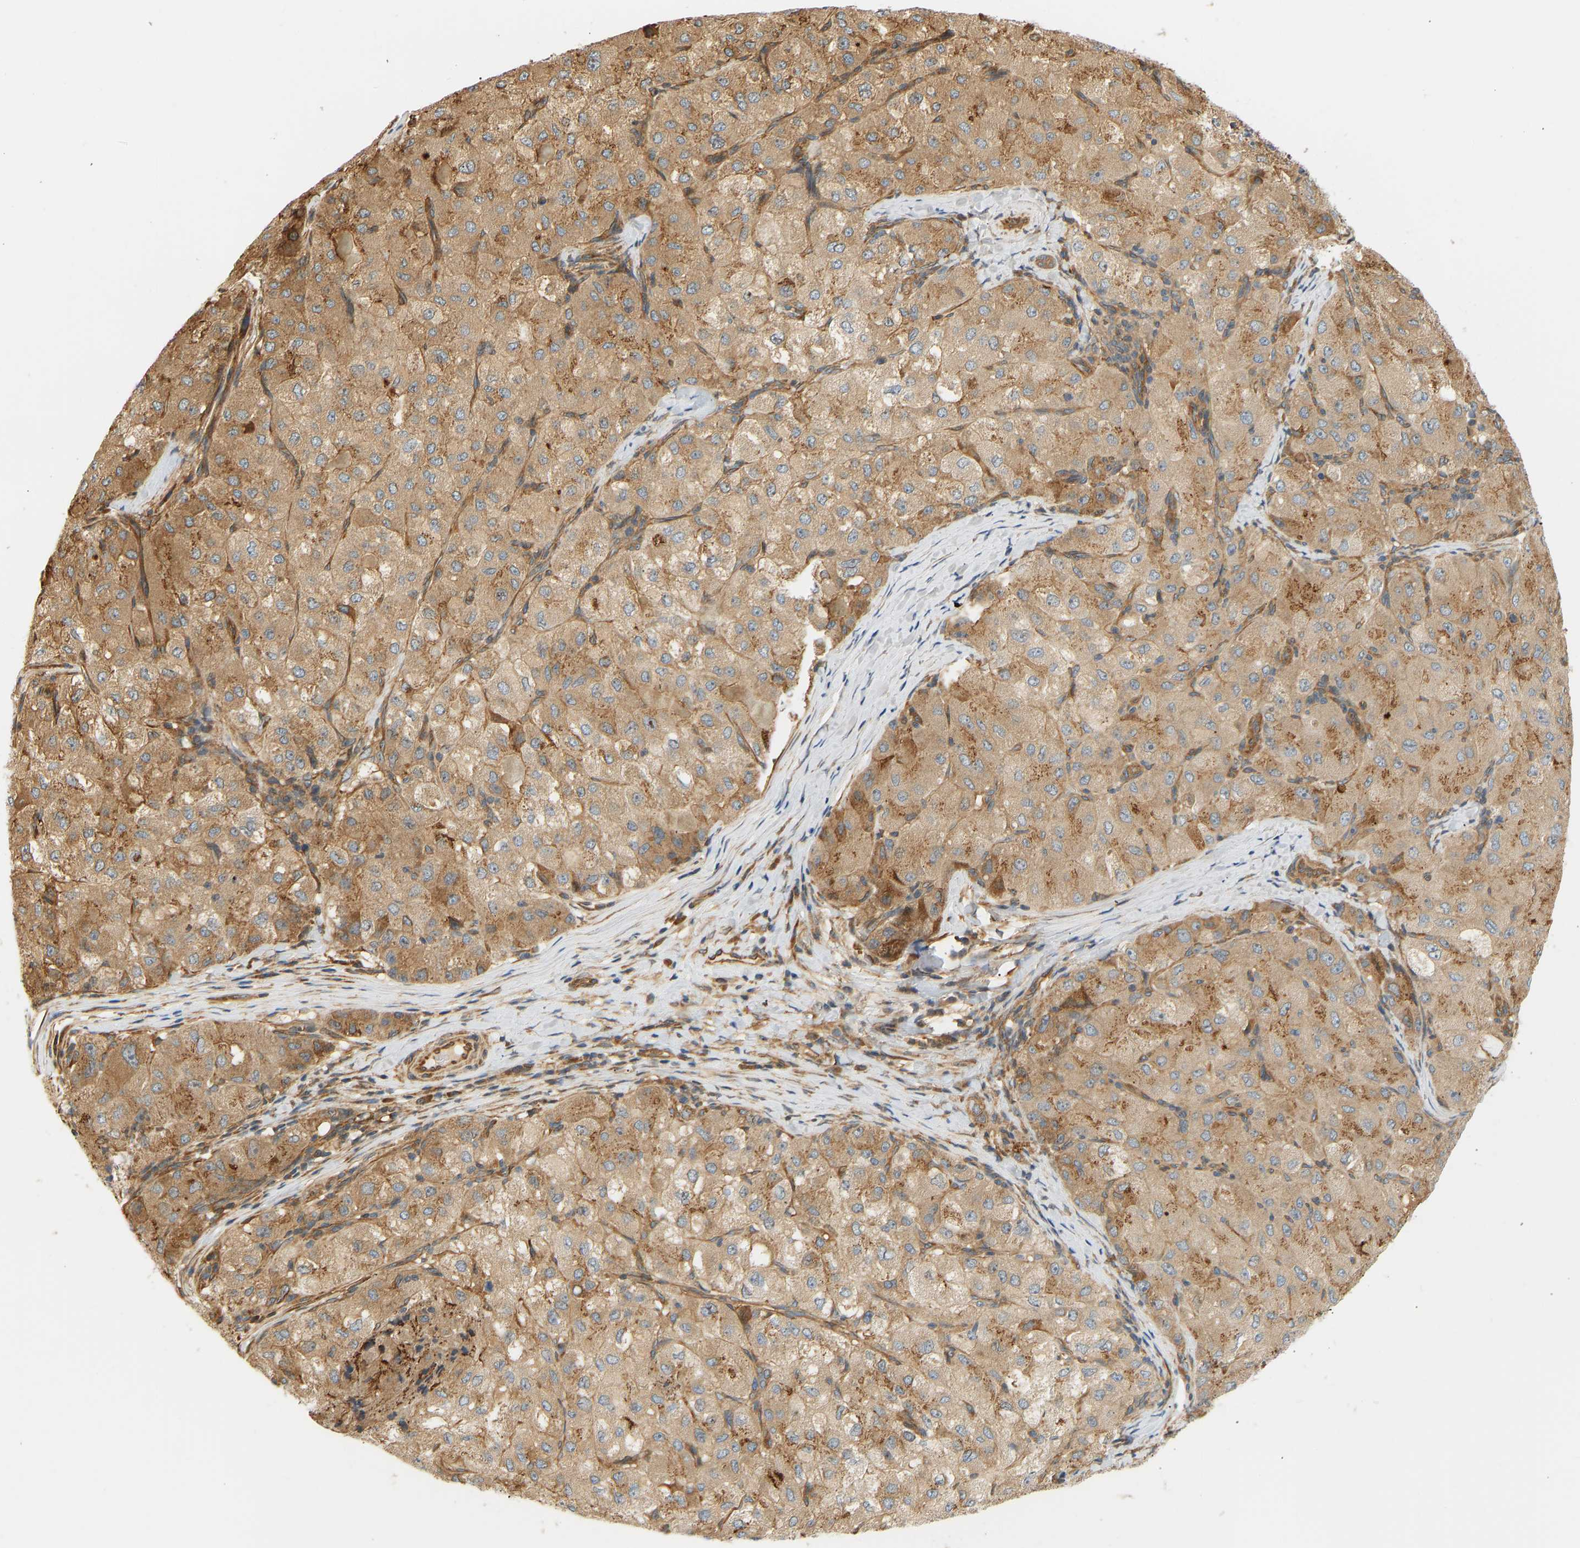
{"staining": {"intensity": "moderate", "quantity": ">75%", "location": "cytoplasmic/membranous"}, "tissue": "liver cancer", "cell_type": "Tumor cells", "image_type": "cancer", "snomed": [{"axis": "morphology", "description": "Carcinoma, Hepatocellular, NOS"}, {"axis": "topography", "description": "Liver"}], "caption": "Liver cancer (hepatocellular carcinoma) tissue reveals moderate cytoplasmic/membranous staining in about >75% of tumor cells, visualized by immunohistochemistry.", "gene": "CEP57", "patient": {"sex": "male", "age": 80}}